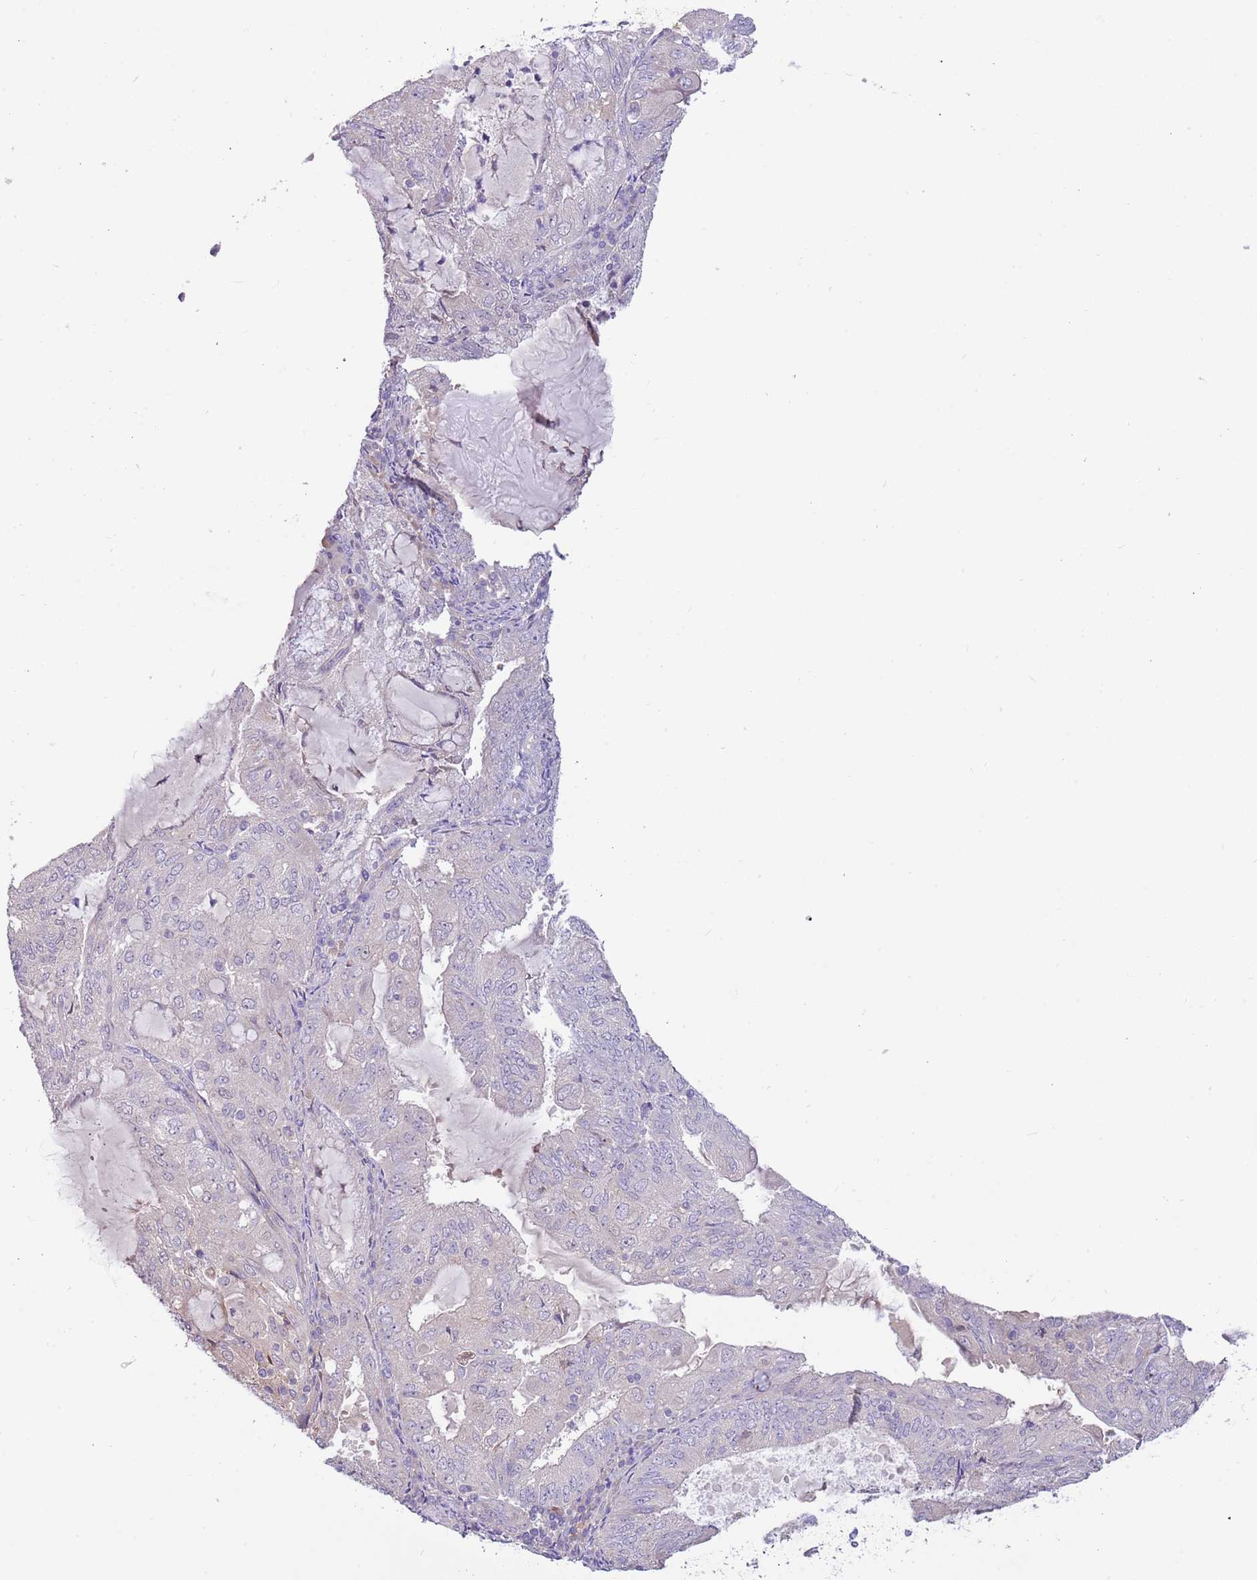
{"staining": {"intensity": "negative", "quantity": "none", "location": "none"}, "tissue": "endometrial cancer", "cell_type": "Tumor cells", "image_type": "cancer", "snomed": [{"axis": "morphology", "description": "Adenocarcinoma, NOS"}, {"axis": "topography", "description": "Endometrium"}], "caption": "Protein analysis of endometrial cancer (adenocarcinoma) exhibits no significant staining in tumor cells.", "gene": "CABYR", "patient": {"sex": "female", "age": 81}}